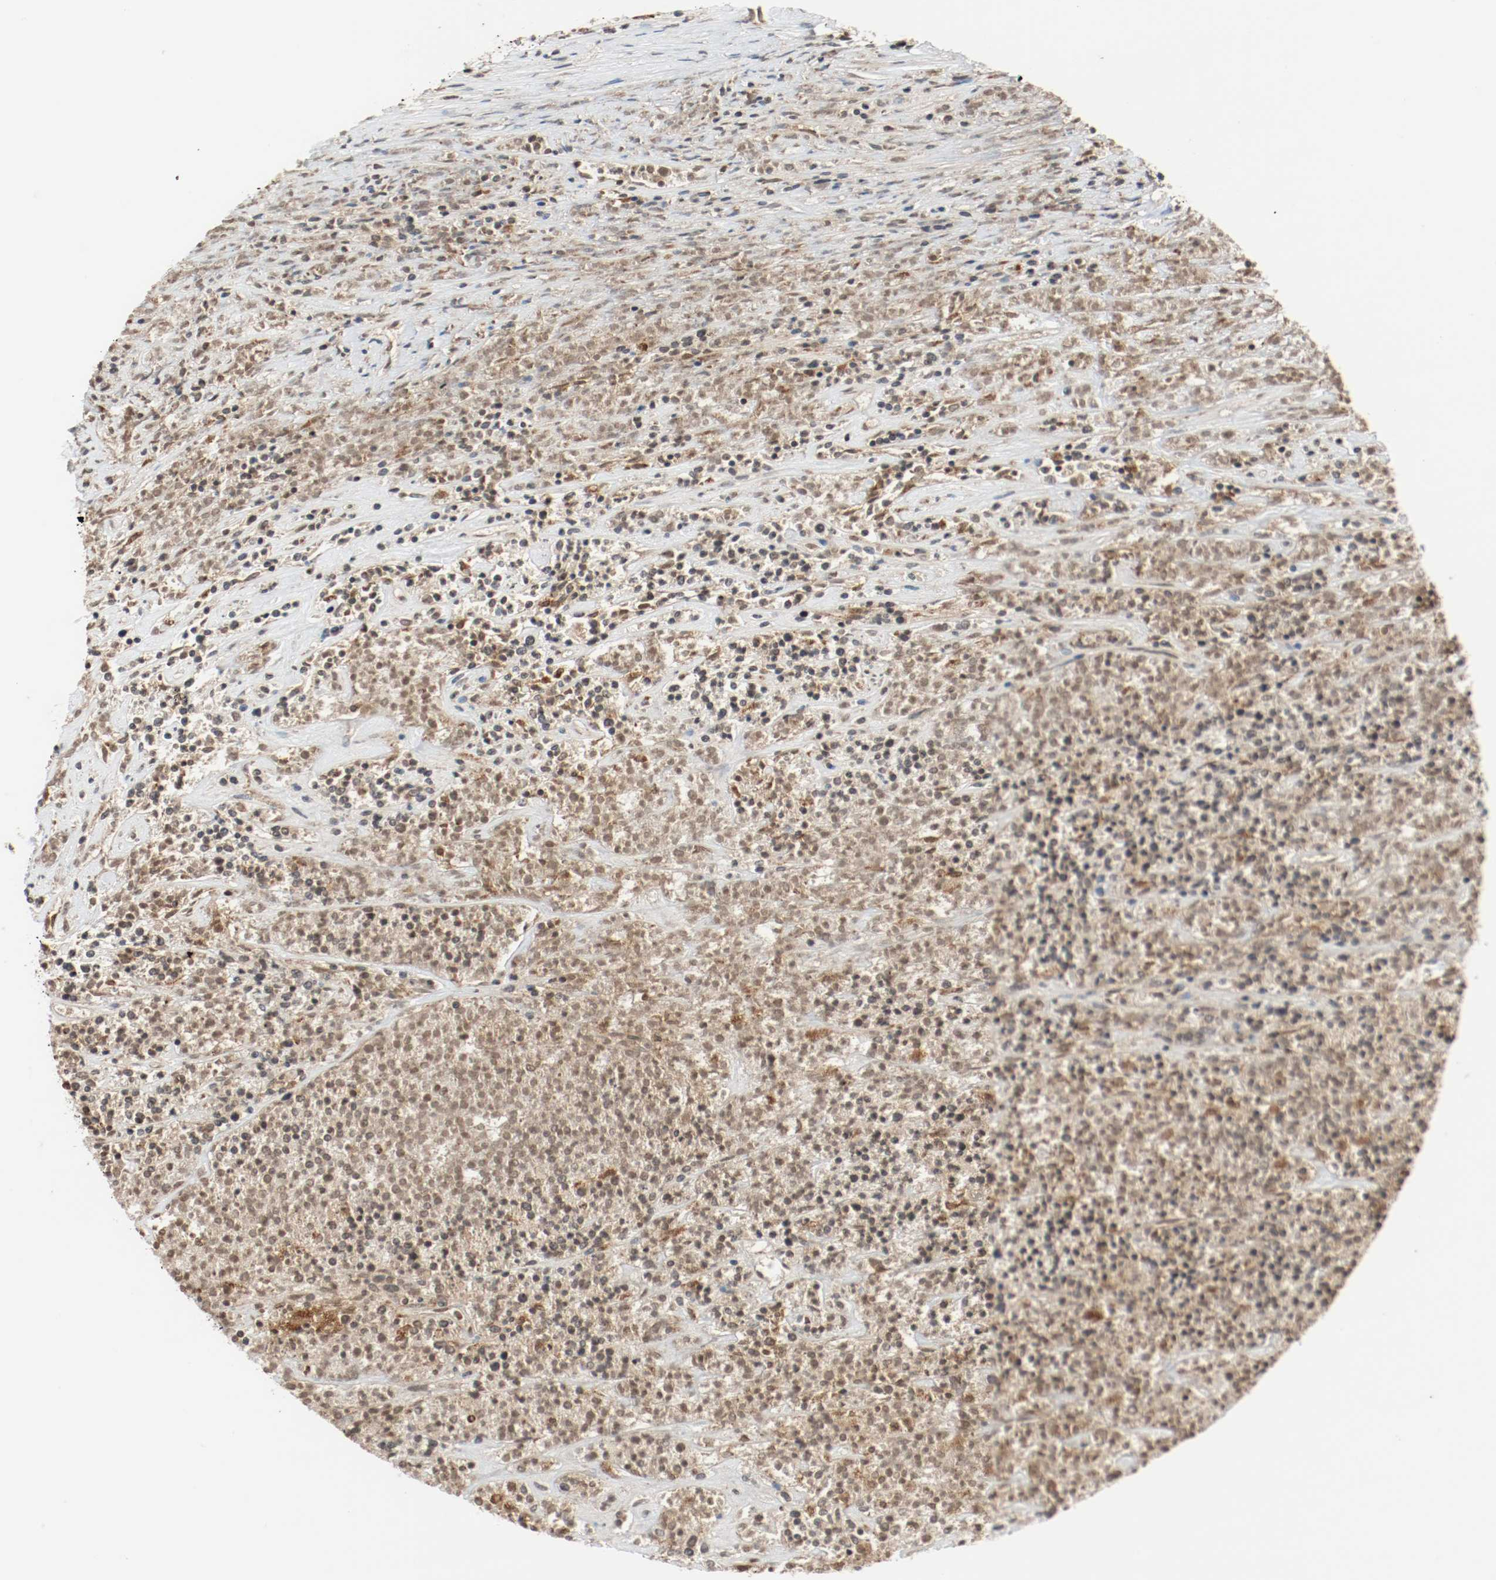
{"staining": {"intensity": "moderate", "quantity": ">75%", "location": "cytoplasmic/membranous,nuclear"}, "tissue": "lymphoma", "cell_type": "Tumor cells", "image_type": "cancer", "snomed": [{"axis": "morphology", "description": "Malignant lymphoma, non-Hodgkin's type, High grade"}, {"axis": "topography", "description": "Lymph node"}], "caption": "This is a photomicrograph of IHC staining of malignant lymphoma, non-Hodgkin's type (high-grade), which shows moderate positivity in the cytoplasmic/membranous and nuclear of tumor cells.", "gene": "LAMP2", "patient": {"sex": "female", "age": 73}}